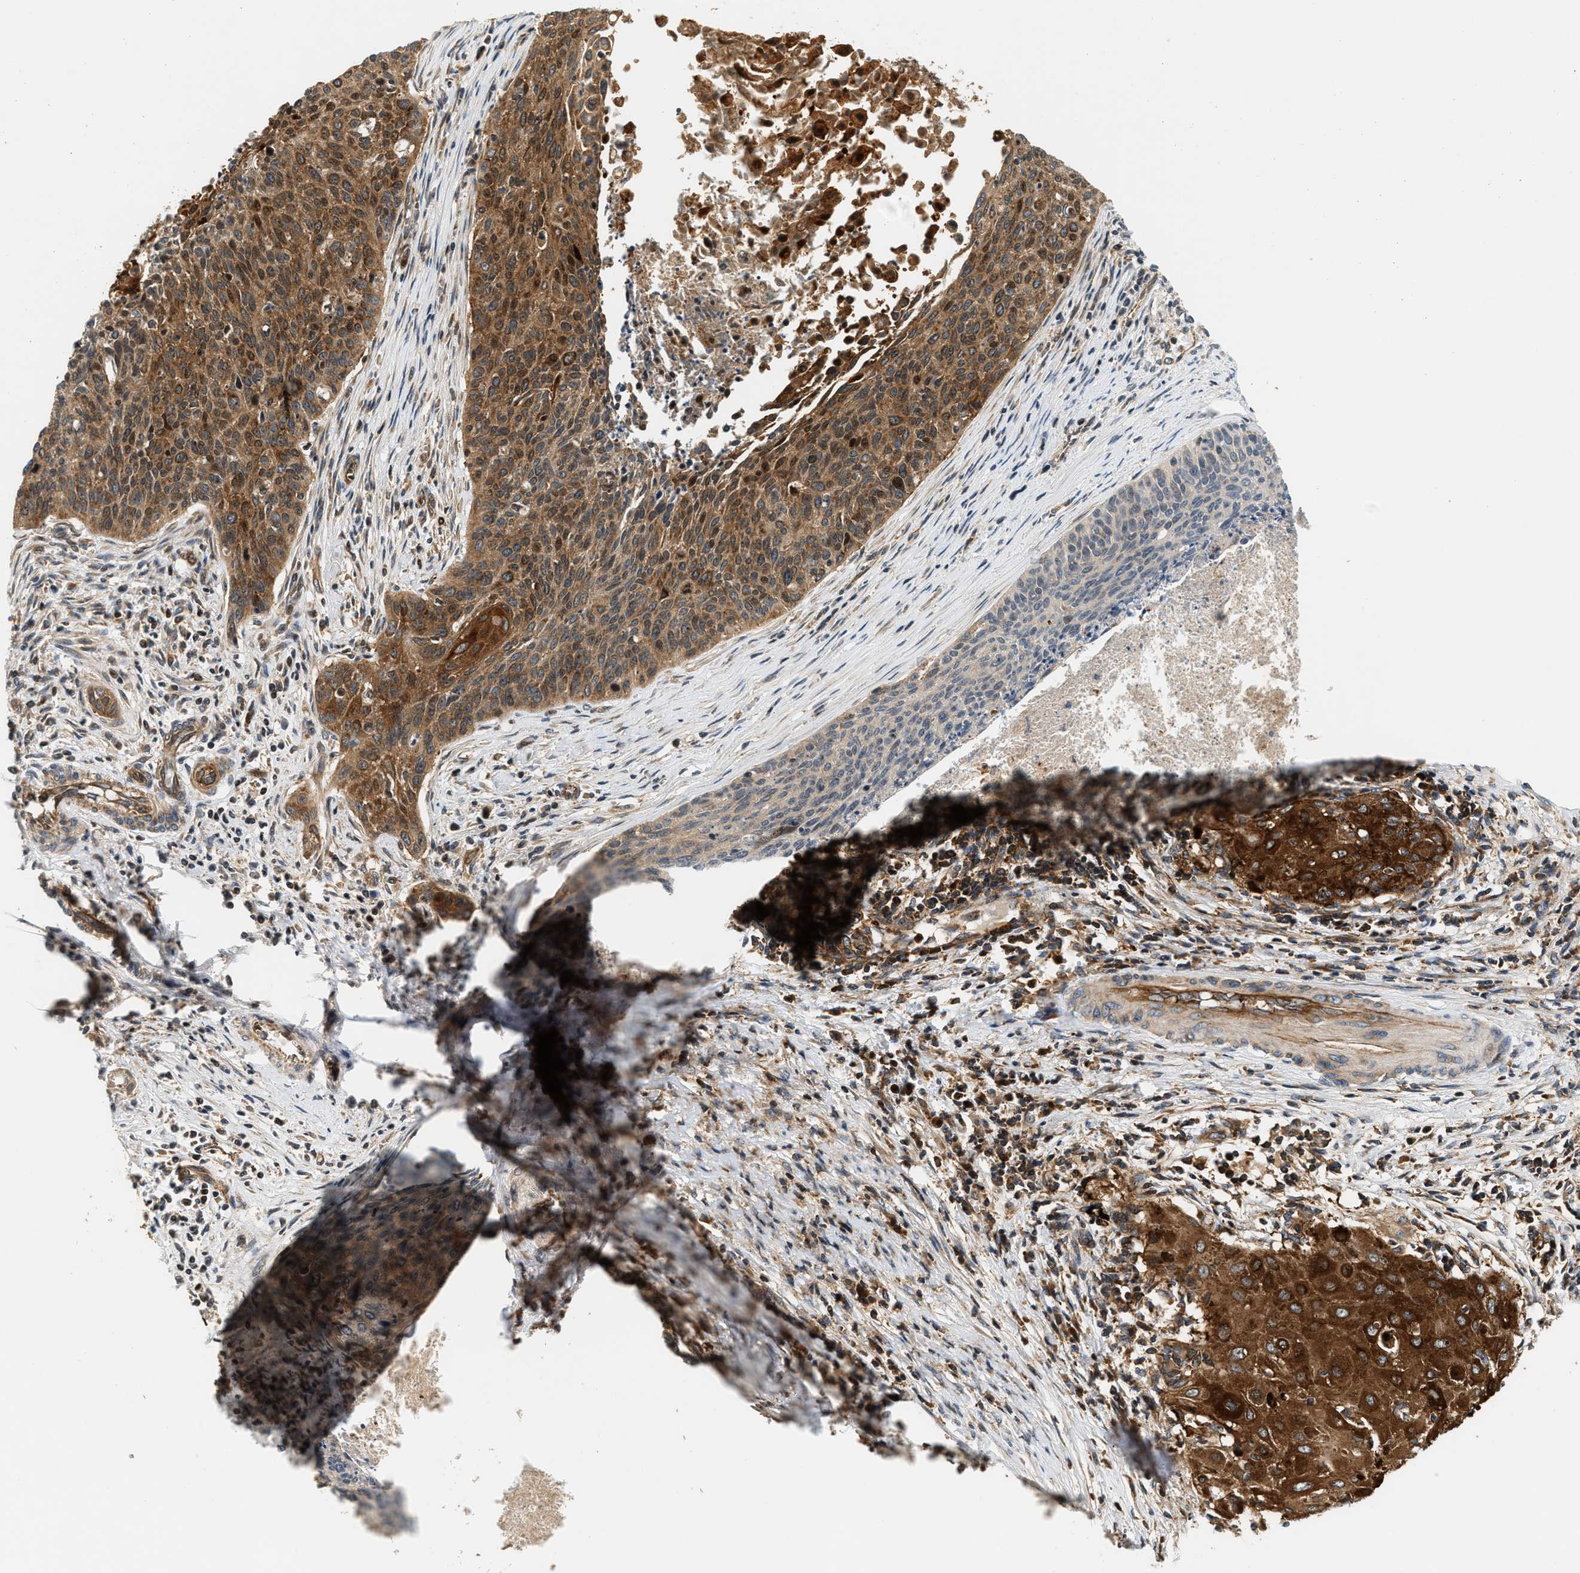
{"staining": {"intensity": "moderate", "quantity": ">75%", "location": "cytoplasmic/membranous"}, "tissue": "cervical cancer", "cell_type": "Tumor cells", "image_type": "cancer", "snomed": [{"axis": "morphology", "description": "Squamous cell carcinoma, NOS"}, {"axis": "topography", "description": "Cervix"}], "caption": "Immunohistochemistry of cervical squamous cell carcinoma displays medium levels of moderate cytoplasmic/membranous expression in approximately >75% of tumor cells. Nuclei are stained in blue.", "gene": "SAMD9", "patient": {"sex": "female", "age": 55}}